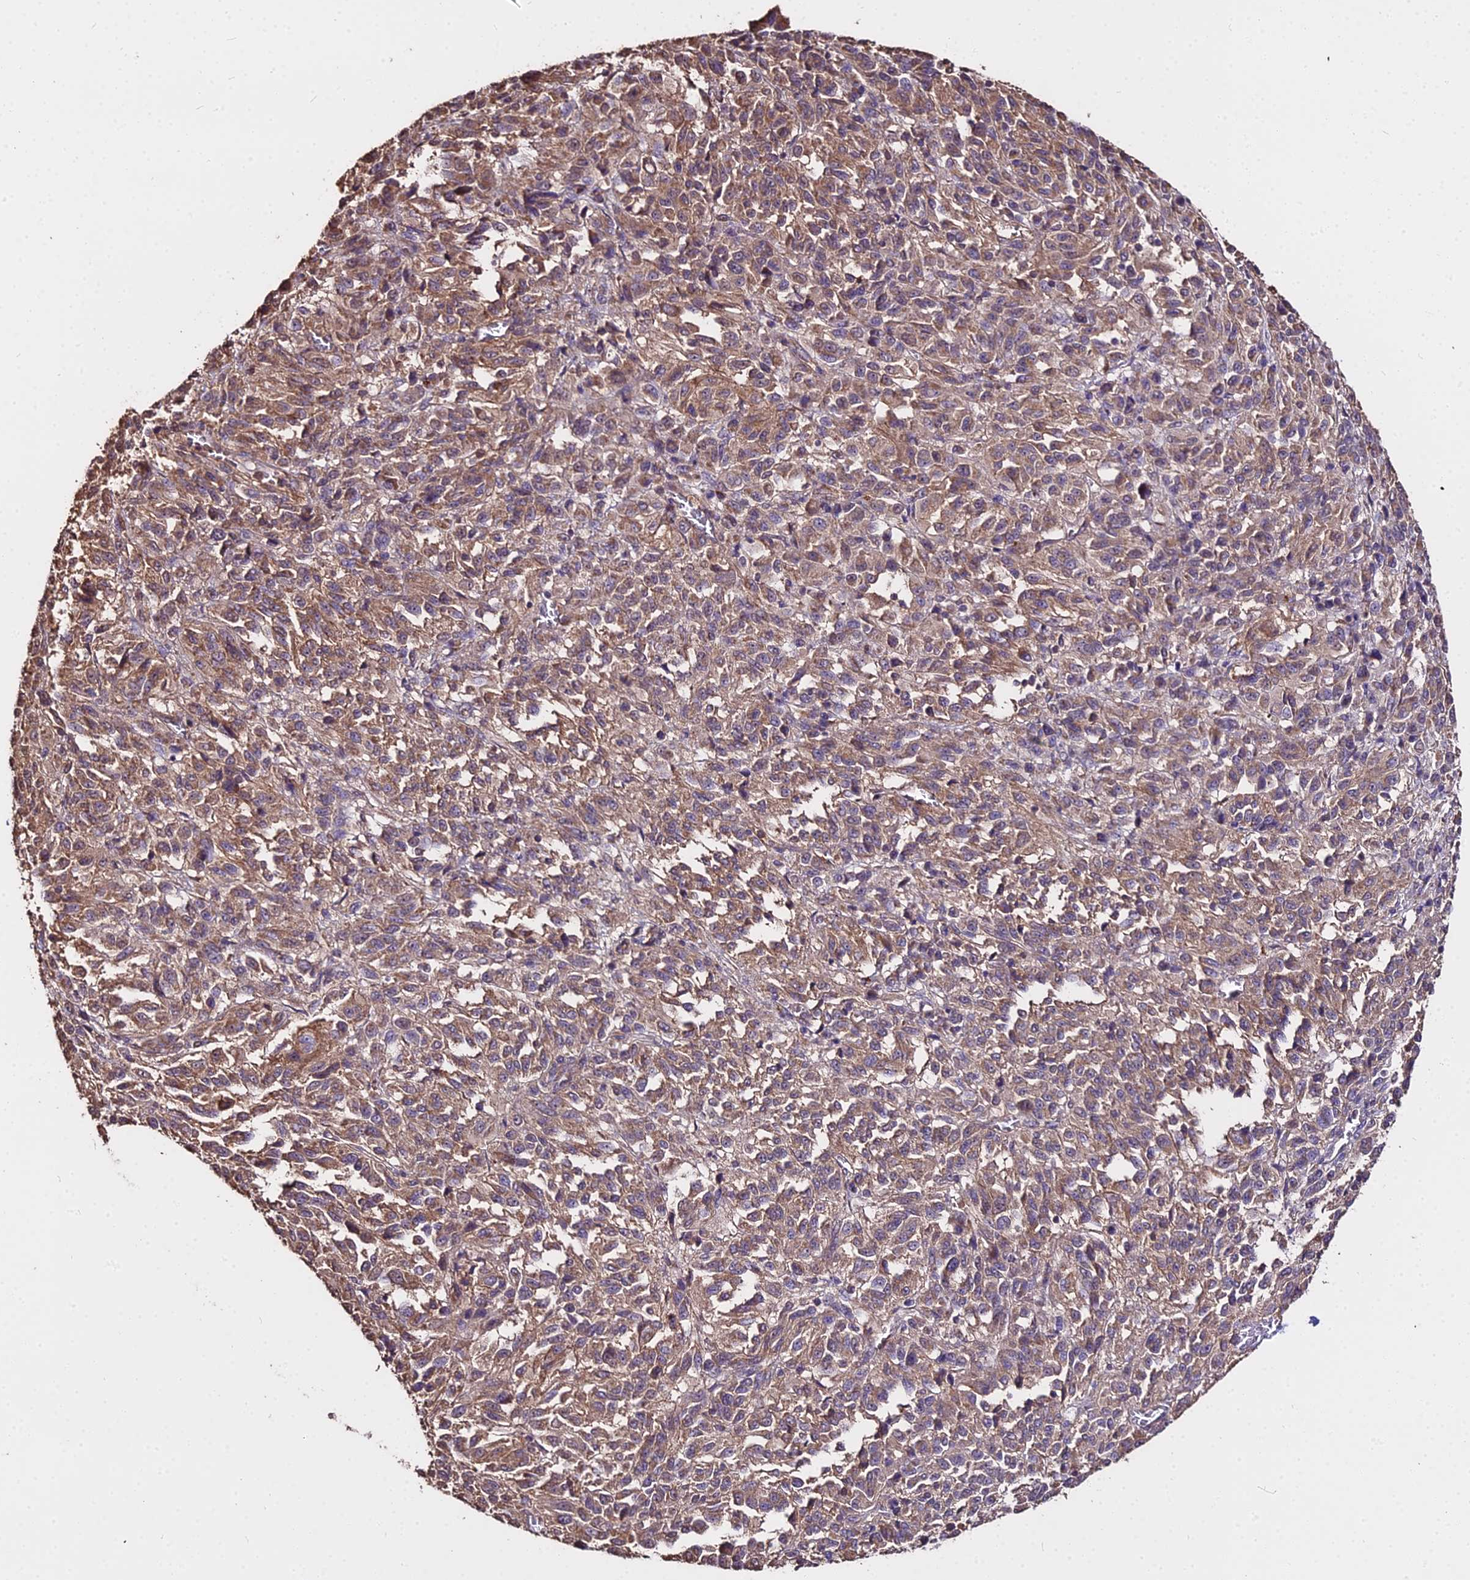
{"staining": {"intensity": "moderate", "quantity": ">75%", "location": "cytoplasmic/membranous"}, "tissue": "melanoma", "cell_type": "Tumor cells", "image_type": "cancer", "snomed": [{"axis": "morphology", "description": "Malignant melanoma, Metastatic site"}, {"axis": "topography", "description": "Lung"}], "caption": "Malignant melanoma (metastatic site) stained for a protein reveals moderate cytoplasmic/membranous positivity in tumor cells.", "gene": "METTL13", "patient": {"sex": "male", "age": 64}}